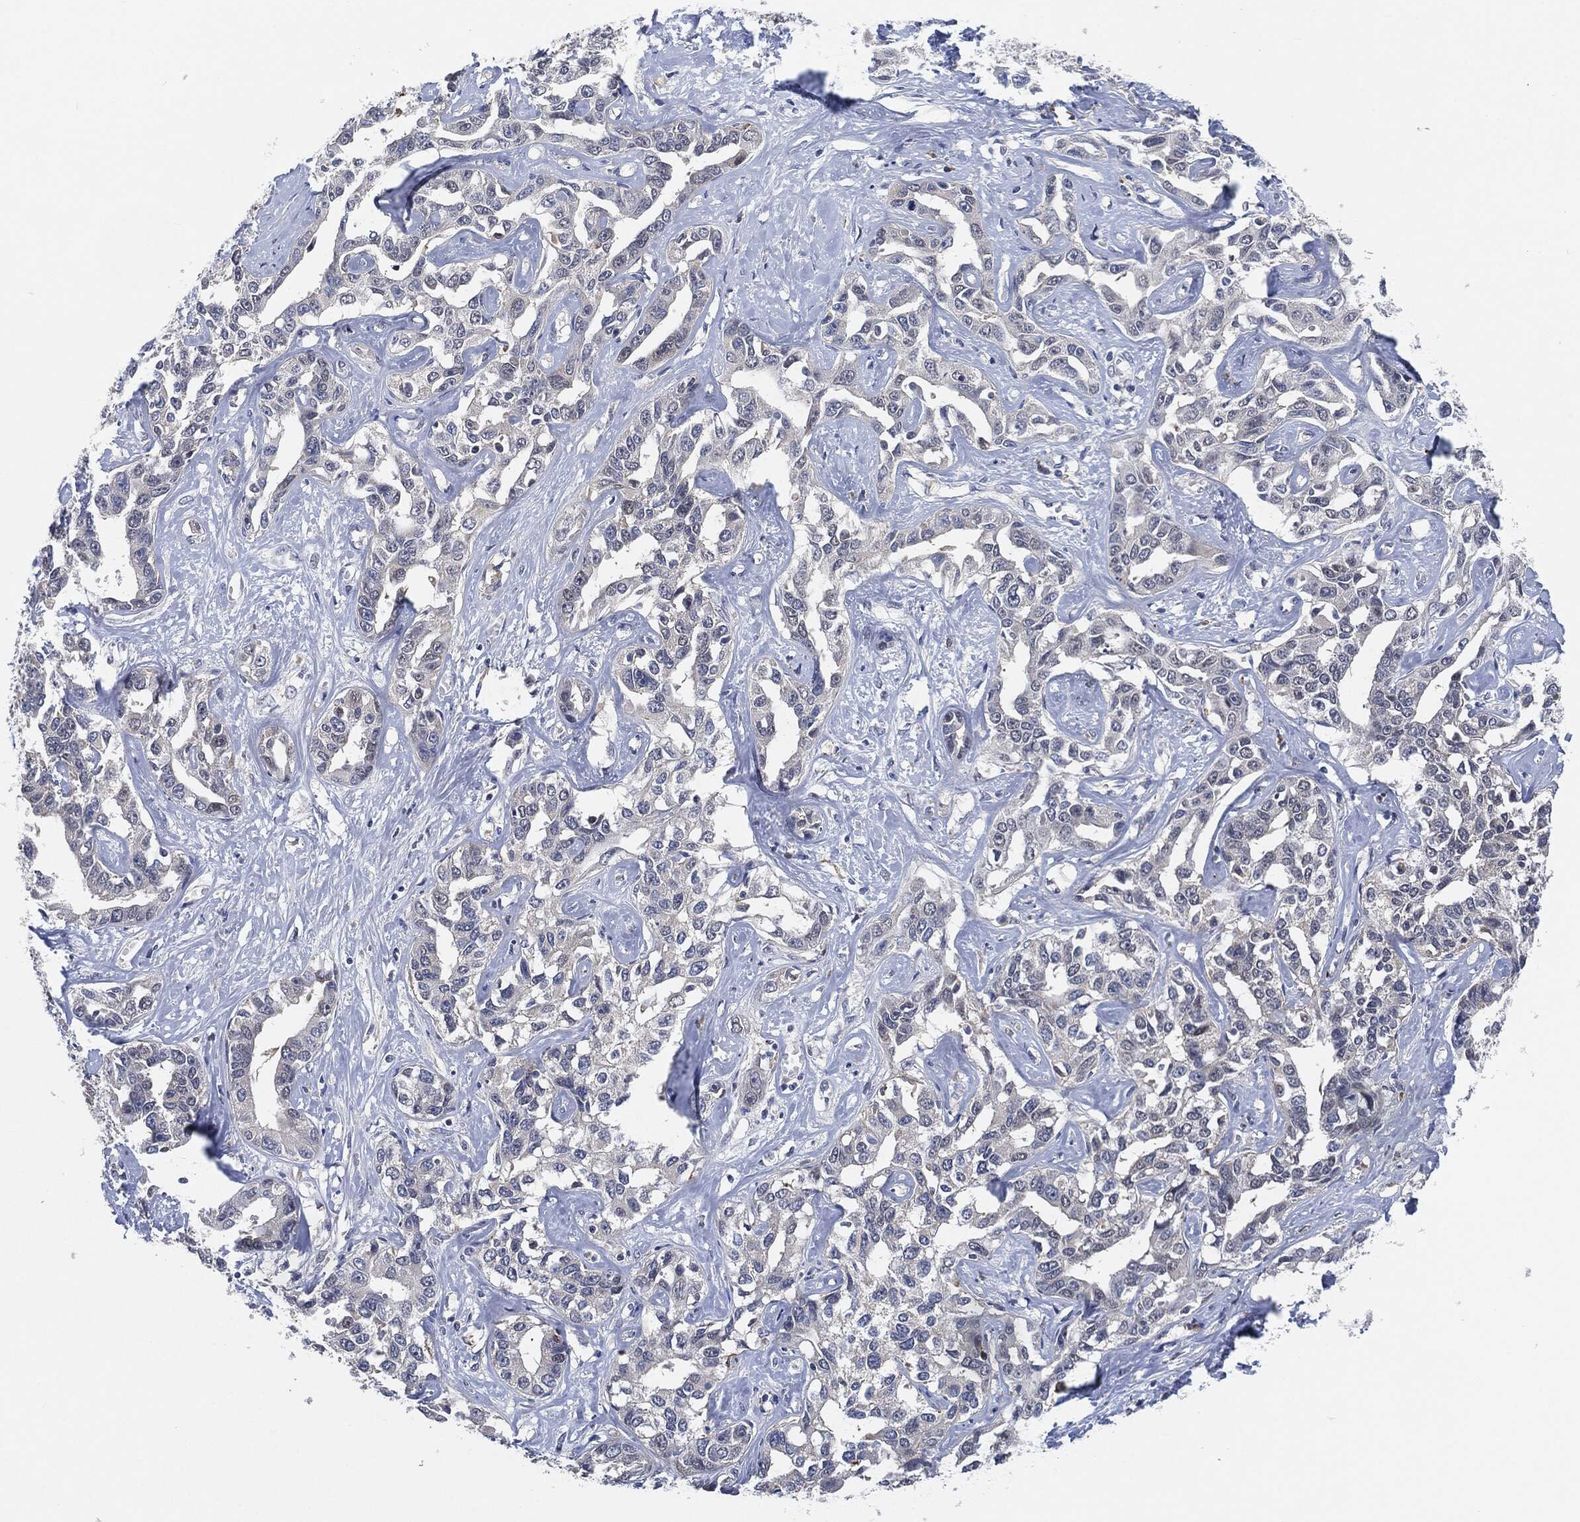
{"staining": {"intensity": "negative", "quantity": "none", "location": "none"}, "tissue": "liver cancer", "cell_type": "Tumor cells", "image_type": "cancer", "snomed": [{"axis": "morphology", "description": "Cholangiocarcinoma"}, {"axis": "topography", "description": "Liver"}], "caption": "Immunohistochemical staining of human cholangiocarcinoma (liver) exhibits no significant expression in tumor cells.", "gene": "VSIG4", "patient": {"sex": "male", "age": 59}}